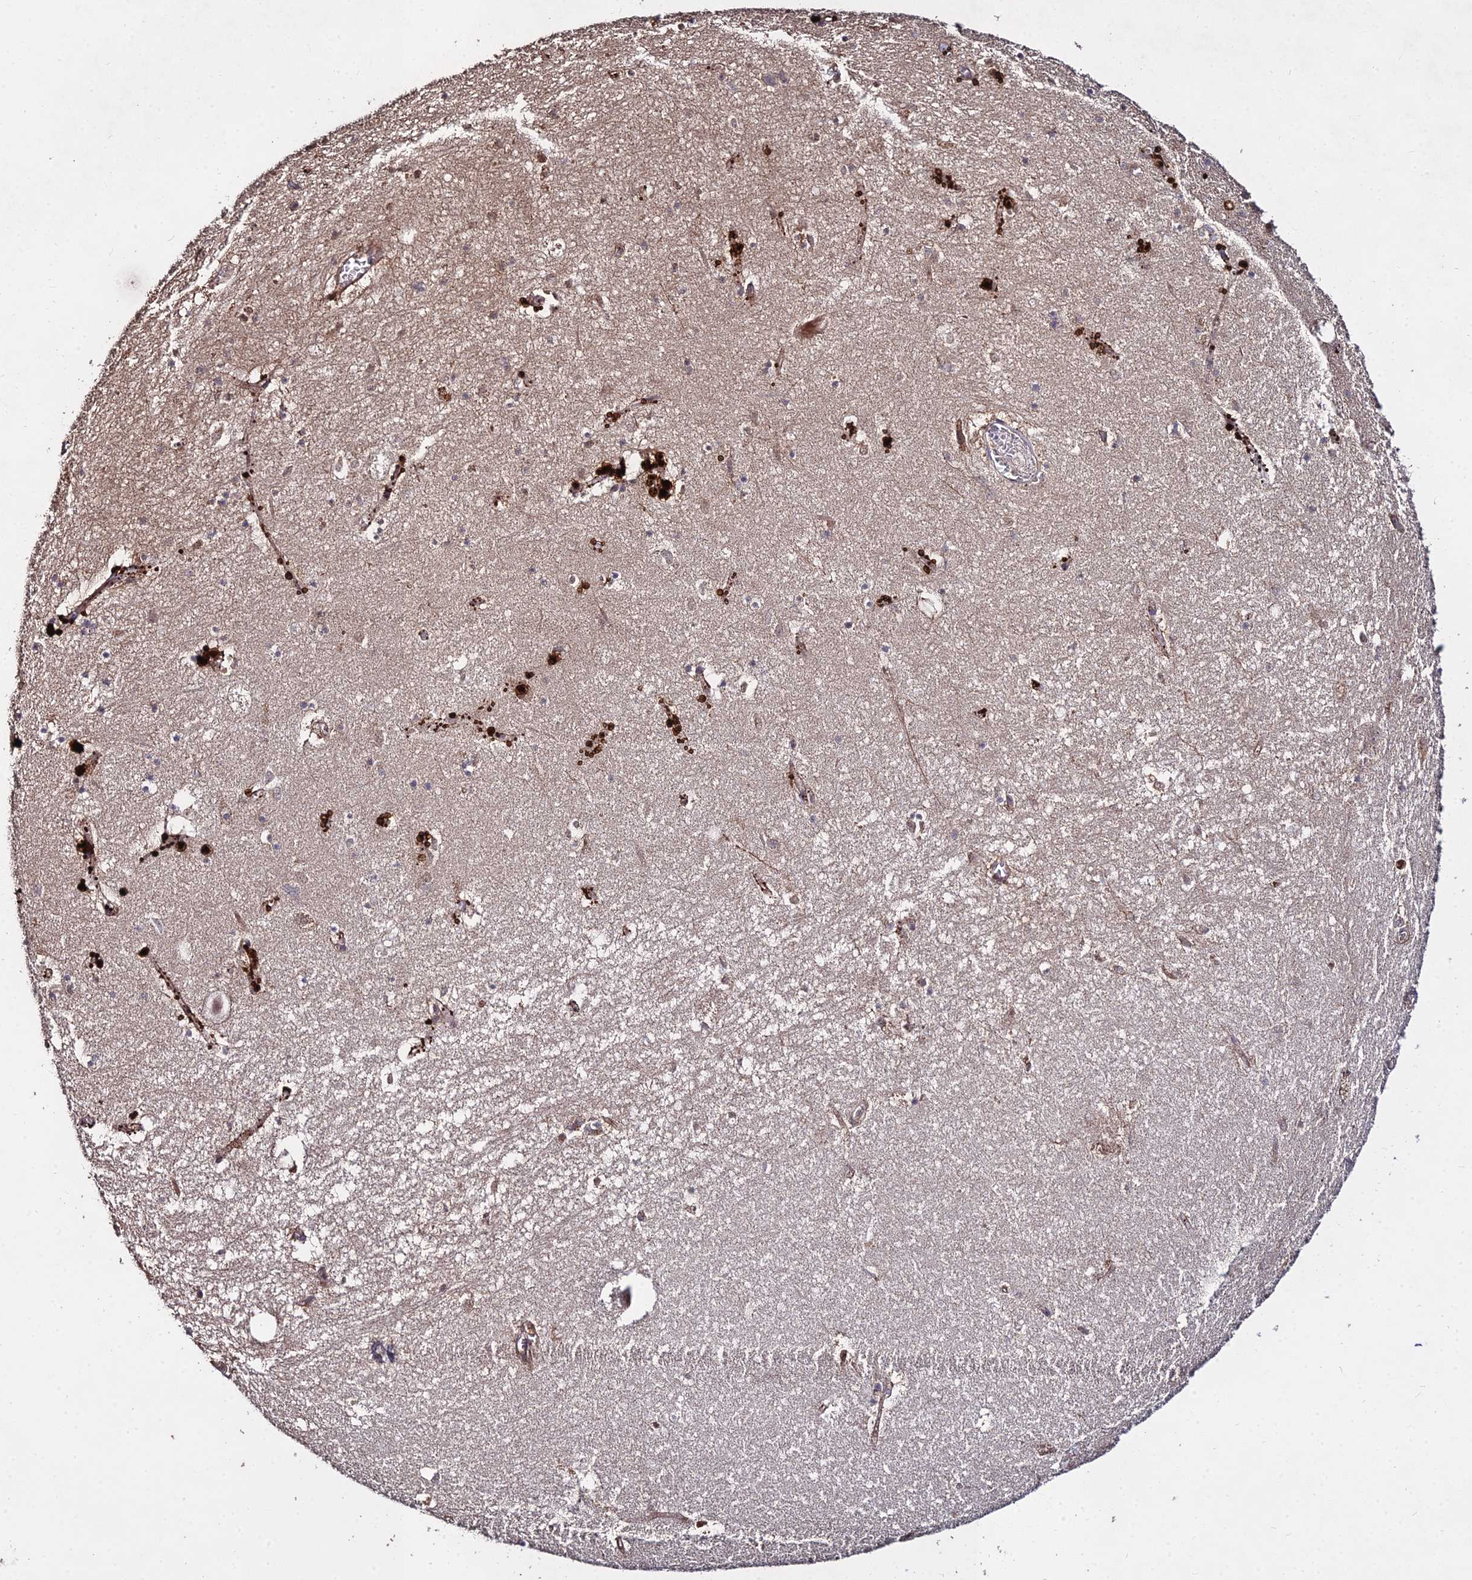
{"staining": {"intensity": "moderate", "quantity": "<25%", "location": "nuclear"}, "tissue": "hippocampus", "cell_type": "Glial cells", "image_type": "normal", "snomed": [{"axis": "morphology", "description": "Normal tissue, NOS"}, {"axis": "topography", "description": "Hippocampus"}], "caption": "This histopathology image displays benign hippocampus stained with immunohistochemistry (IHC) to label a protein in brown. The nuclear of glial cells show moderate positivity for the protein. Nuclei are counter-stained blue.", "gene": "GRTP1", "patient": {"sex": "female", "age": 64}}